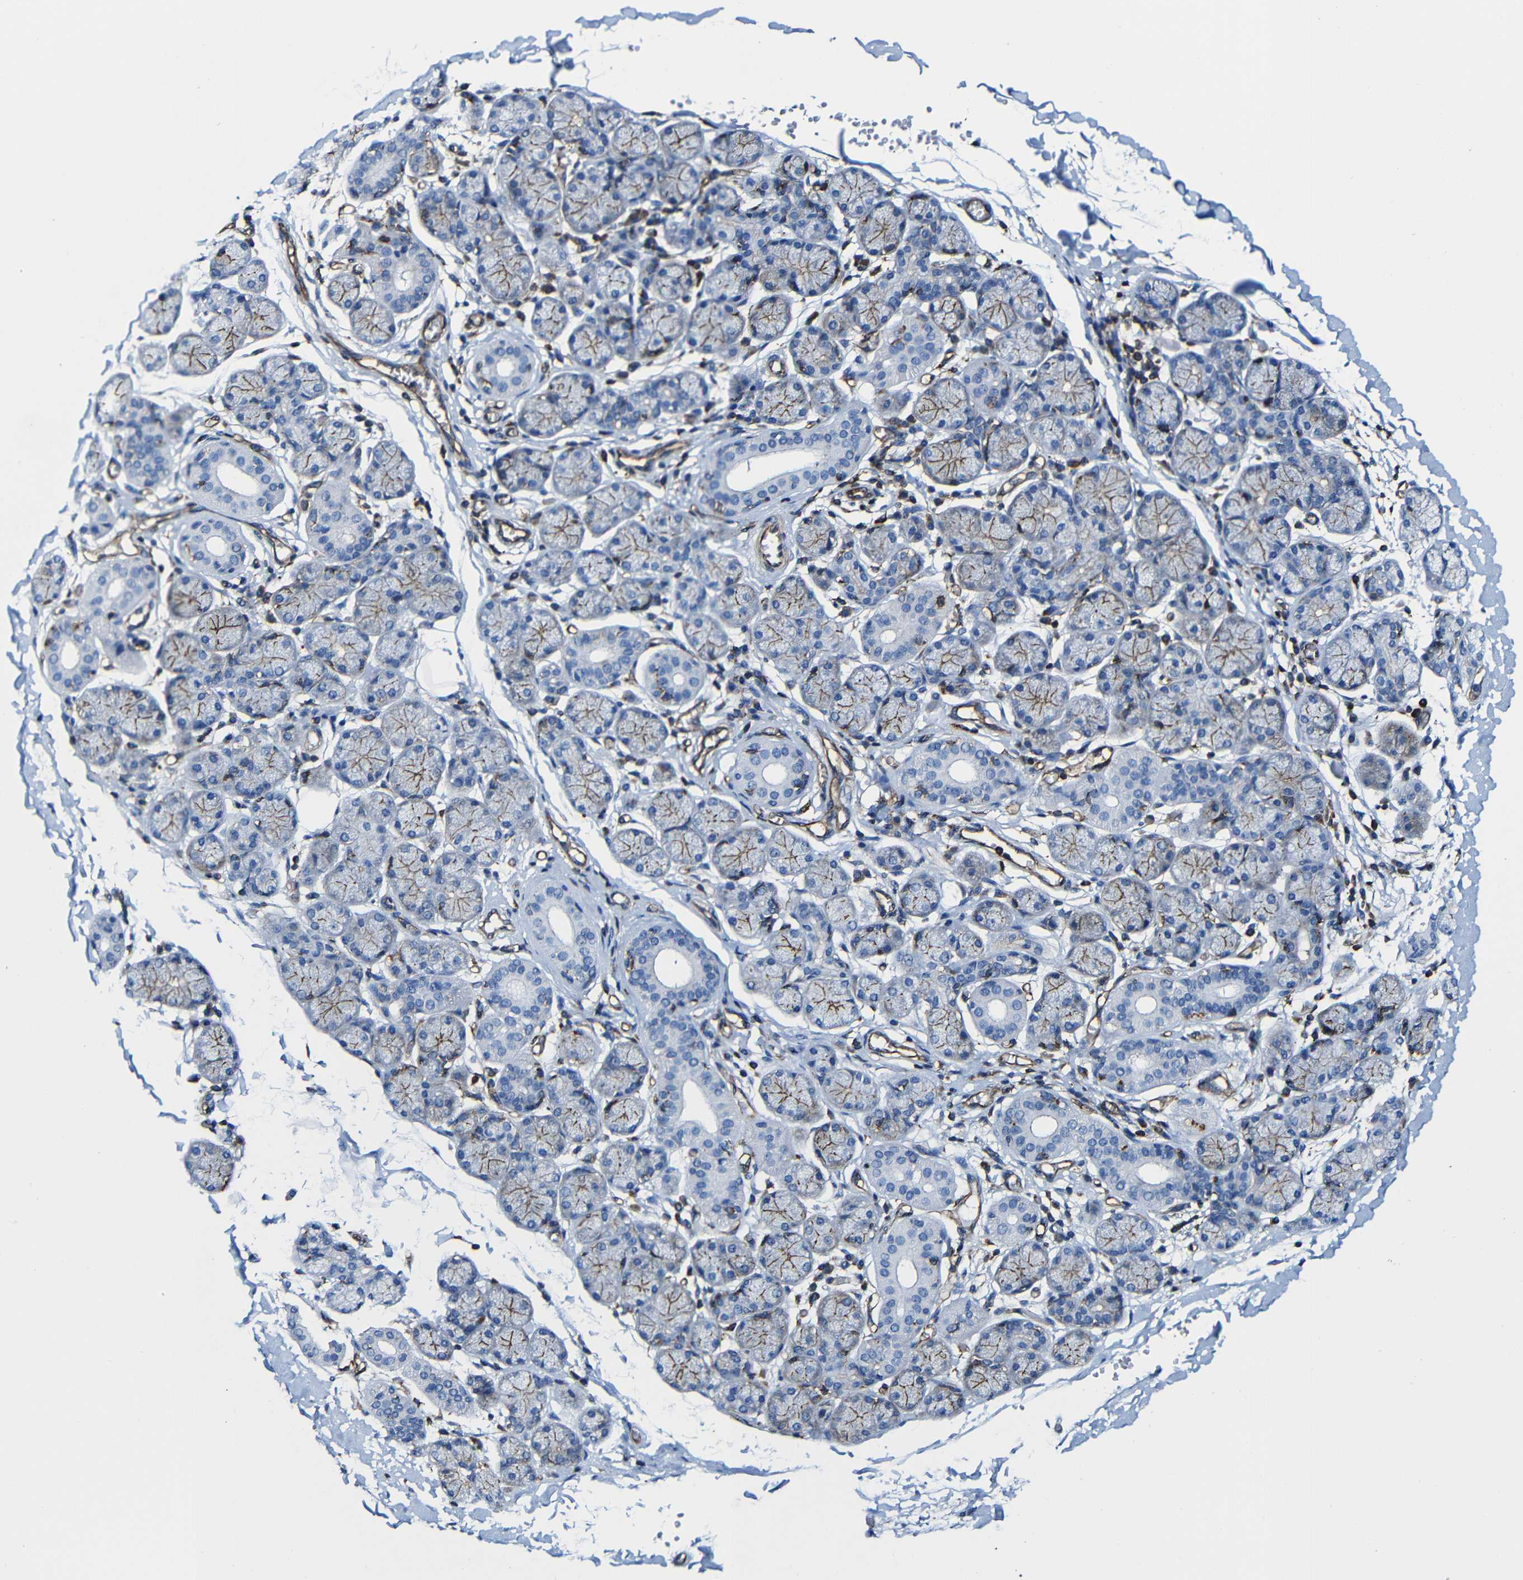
{"staining": {"intensity": "moderate", "quantity": "25%-75%", "location": "cytoplasmic/membranous"}, "tissue": "salivary gland", "cell_type": "Glandular cells", "image_type": "normal", "snomed": [{"axis": "morphology", "description": "Normal tissue, NOS"}, {"axis": "topography", "description": "Salivary gland"}], "caption": "Human salivary gland stained with a brown dye demonstrates moderate cytoplasmic/membranous positive positivity in about 25%-75% of glandular cells.", "gene": "MSN", "patient": {"sex": "female", "age": 24}}